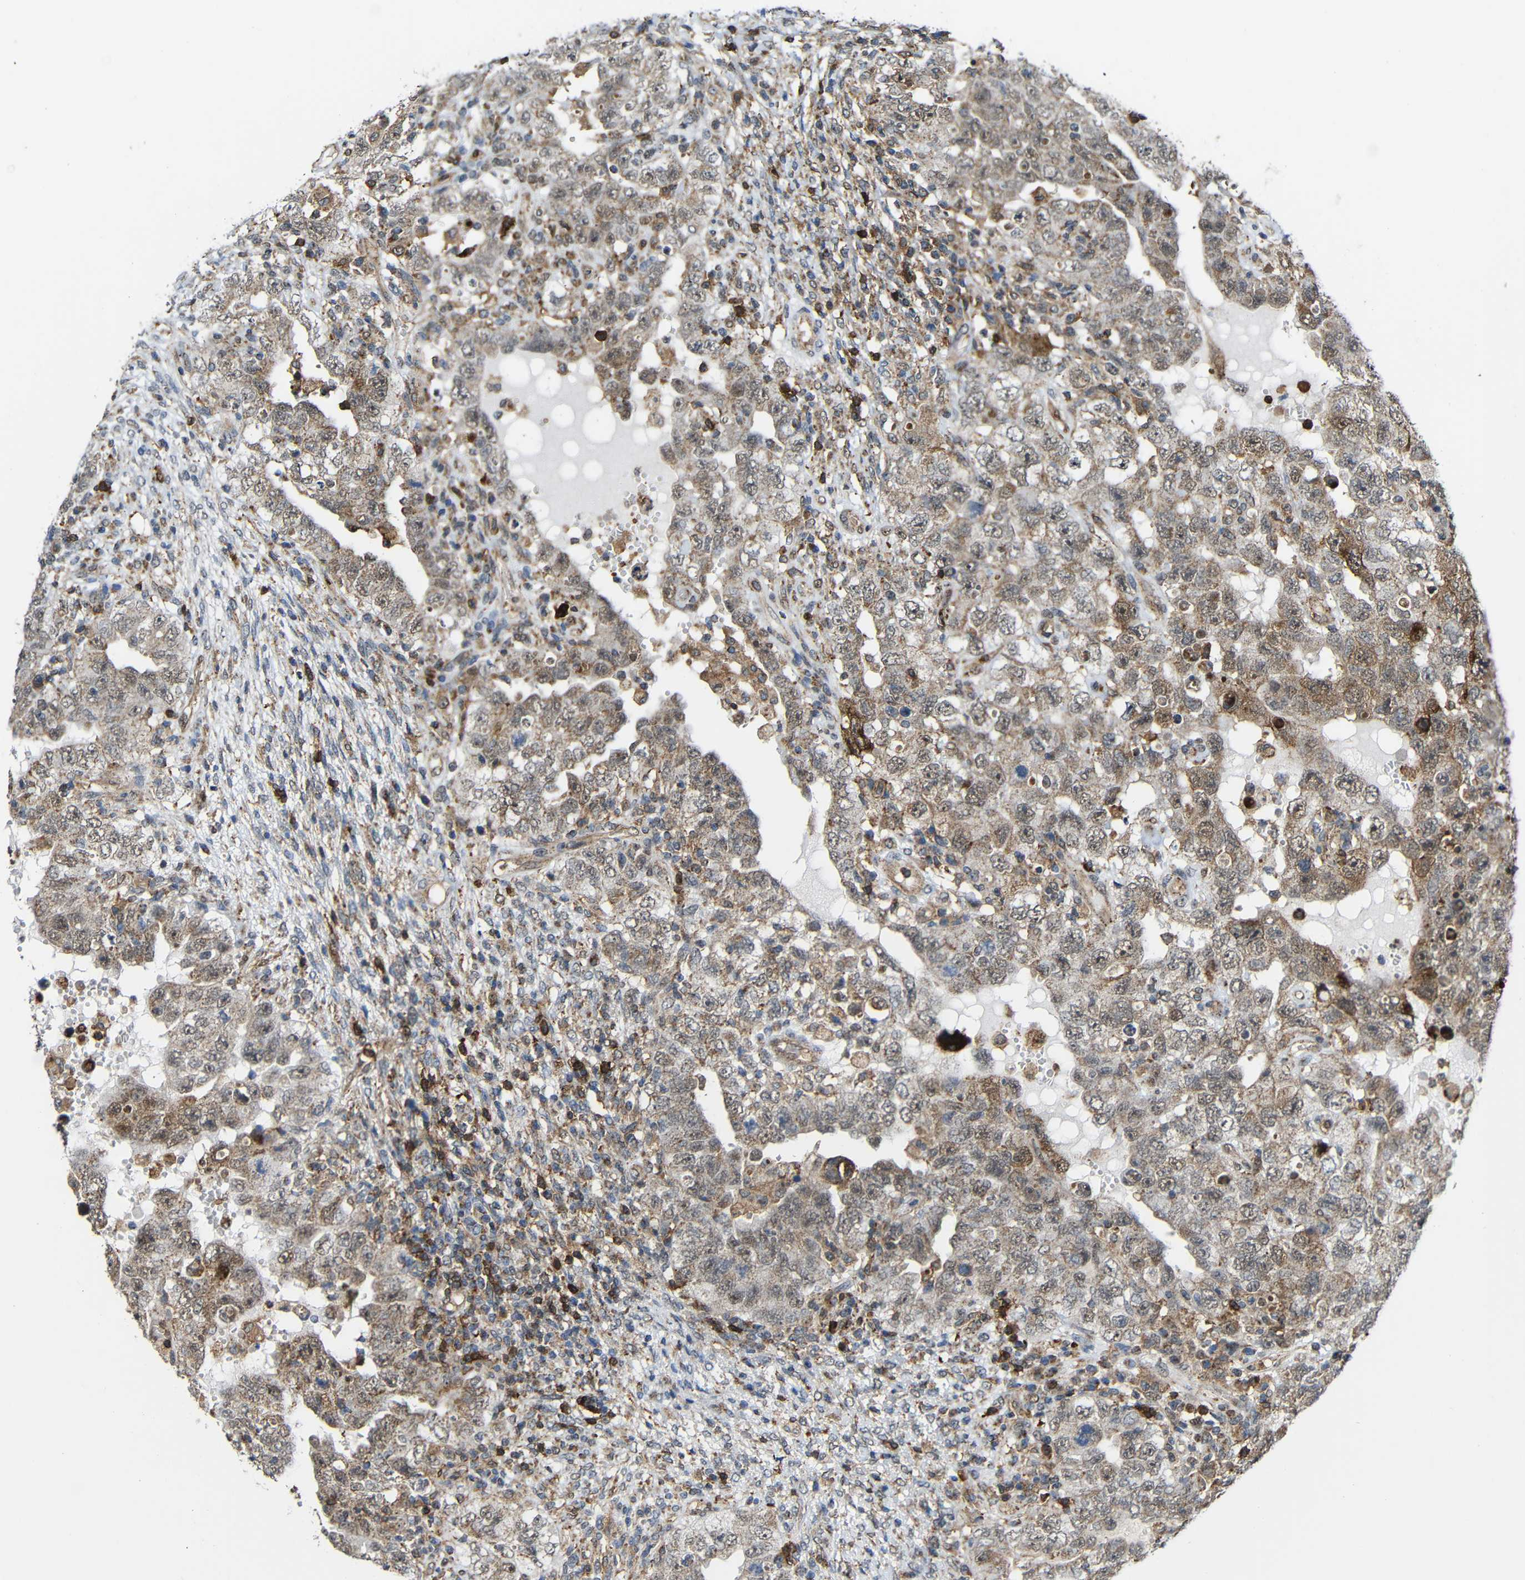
{"staining": {"intensity": "weak", "quantity": ">75%", "location": "cytoplasmic/membranous"}, "tissue": "testis cancer", "cell_type": "Tumor cells", "image_type": "cancer", "snomed": [{"axis": "morphology", "description": "Carcinoma, Embryonal, NOS"}, {"axis": "topography", "description": "Testis"}], "caption": "IHC photomicrograph of testis cancer (embryonal carcinoma) stained for a protein (brown), which exhibits low levels of weak cytoplasmic/membranous positivity in approximately >75% of tumor cells.", "gene": "C1GALT1", "patient": {"sex": "male", "age": 26}}